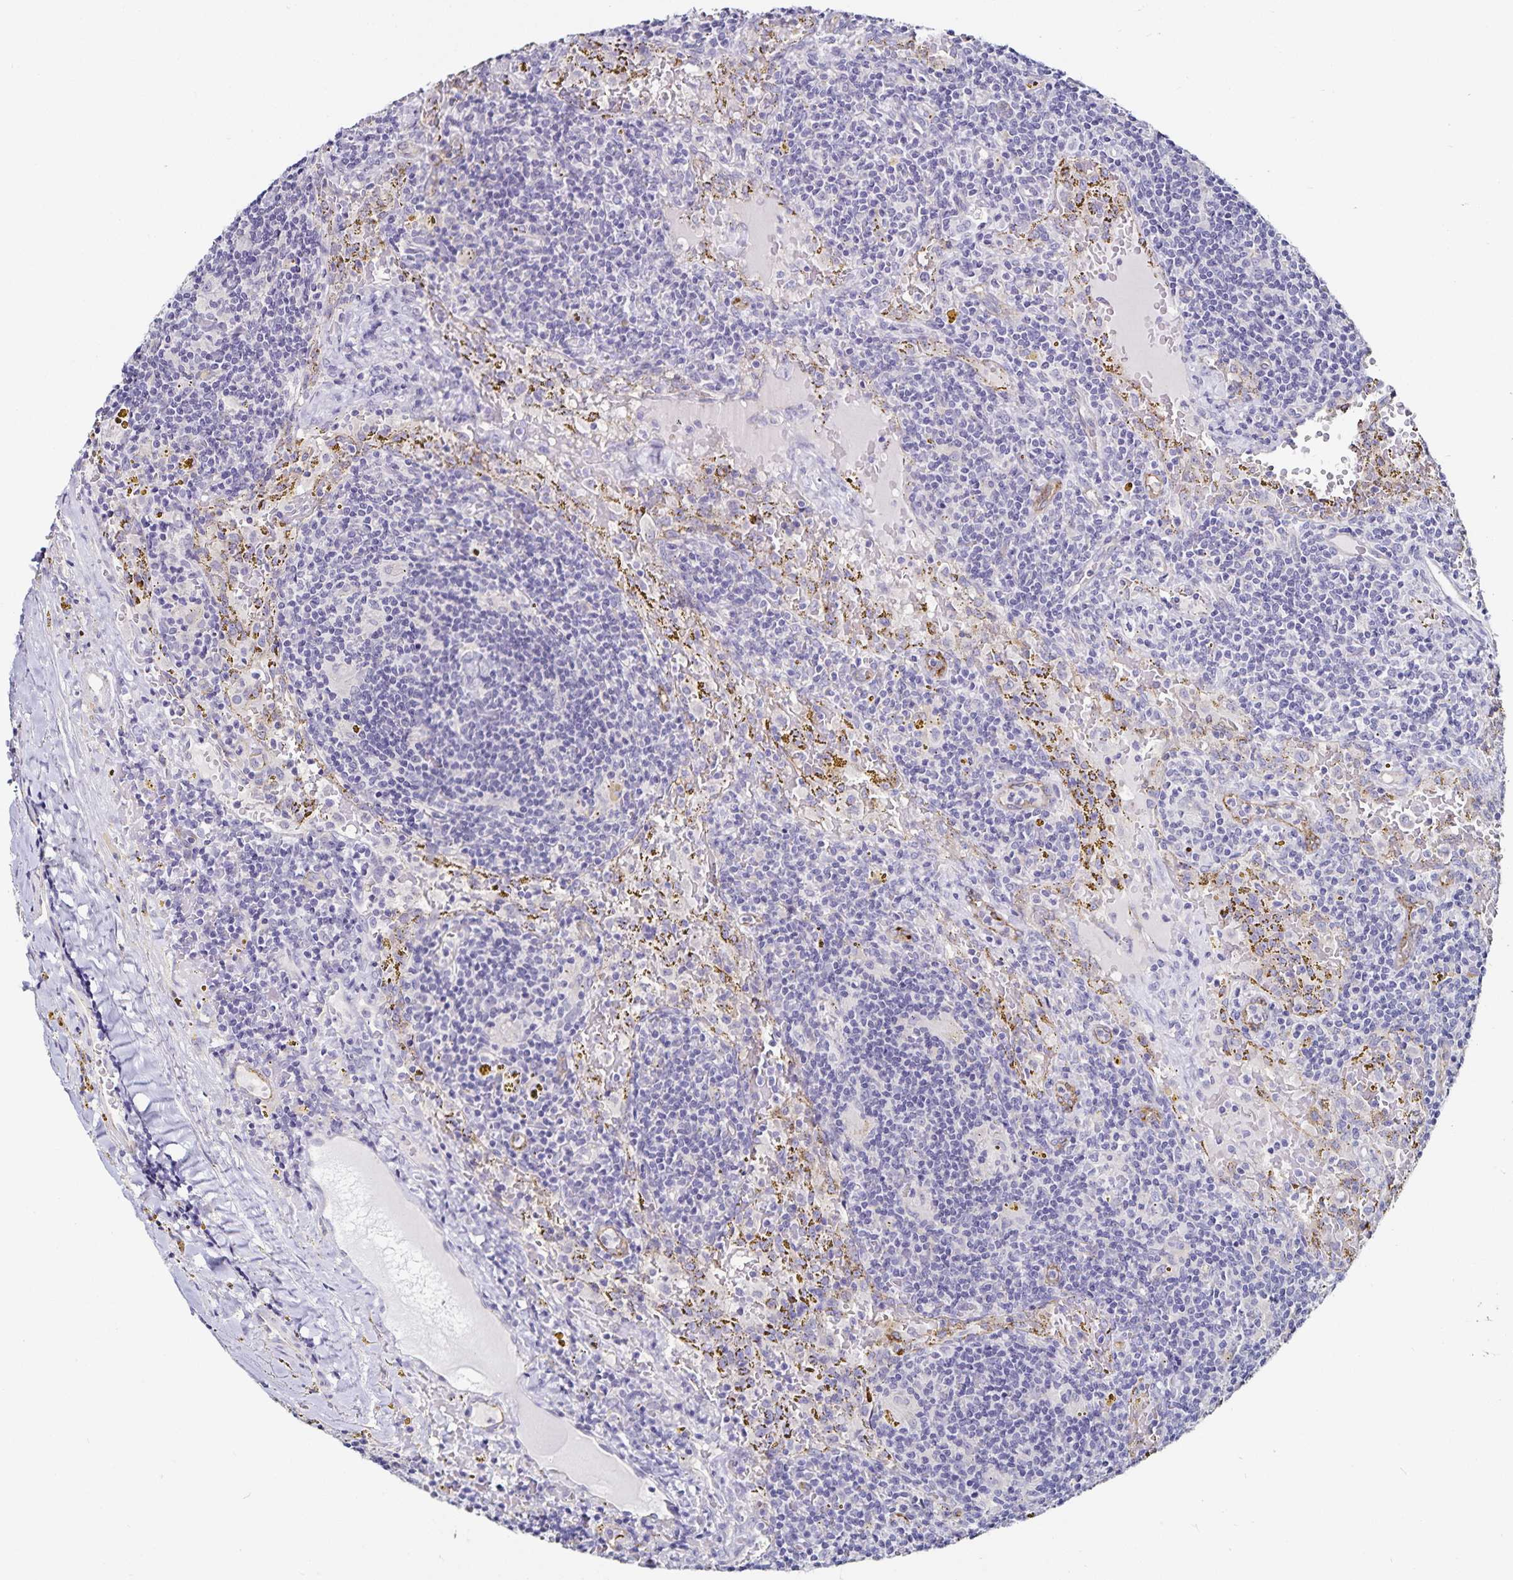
{"staining": {"intensity": "negative", "quantity": "none", "location": "none"}, "tissue": "lymphoma", "cell_type": "Tumor cells", "image_type": "cancer", "snomed": [{"axis": "morphology", "description": "Malignant lymphoma, non-Hodgkin's type, Low grade"}, {"axis": "topography", "description": "Spleen"}], "caption": "This is a image of immunohistochemistry staining of malignant lymphoma, non-Hodgkin's type (low-grade), which shows no staining in tumor cells.", "gene": "TSPAN7", "patient": {"sex": "female", "age": 70}}